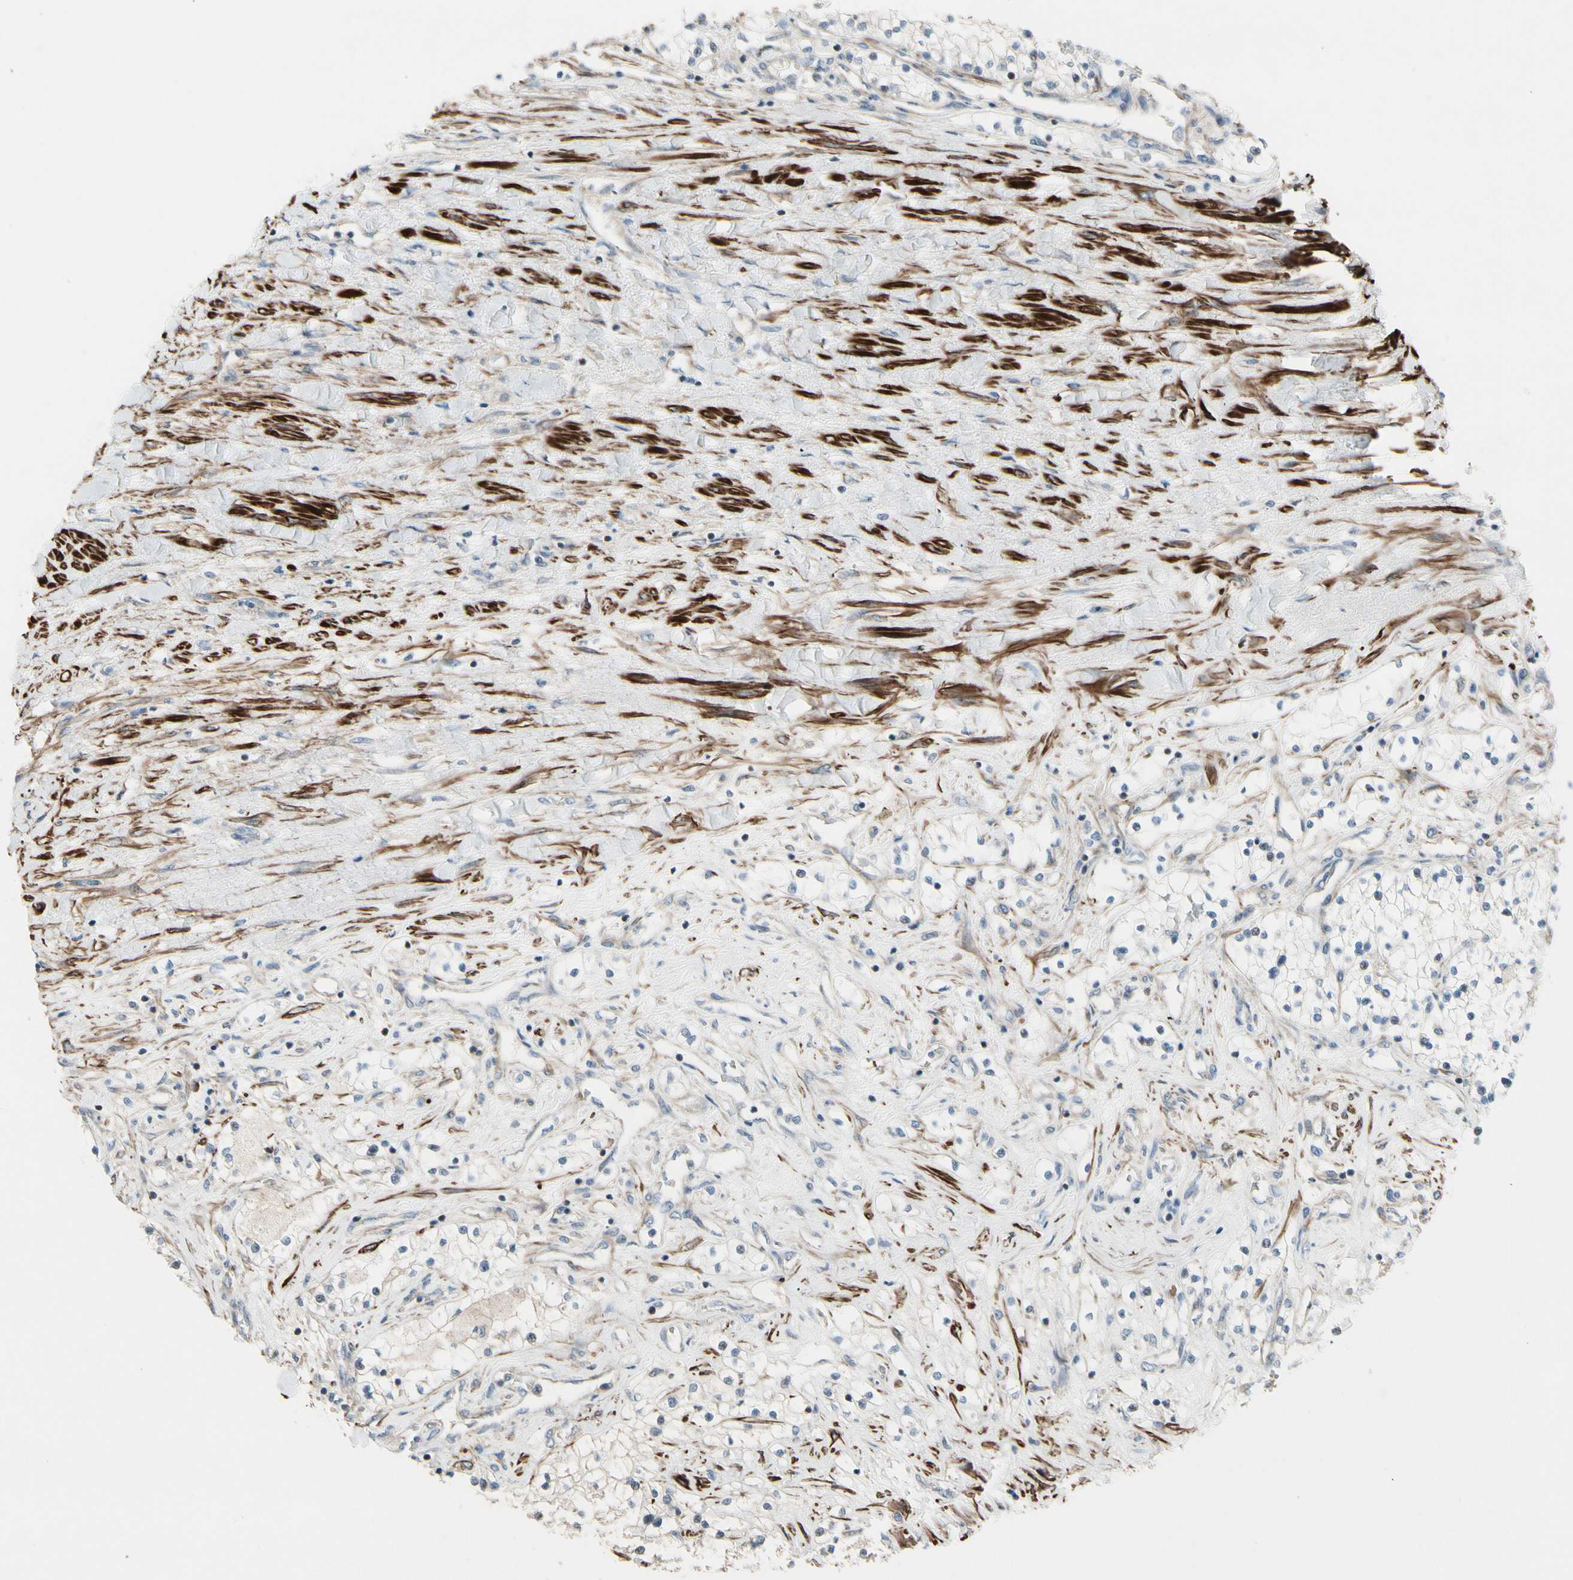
{"staining": {"intensity": "negative", "quantity": "none", "location": "none"}, "tissue": "renal cancer", "cell_type": "Tumor cells", "image_type": "cancer", "snomed": [{"axis": "morphology", "description": "Adenocarcinoma, NOS"}, {"axis": "topography", "description": "Kidney"}], "caption": "DAB immunohistochemical staining of human renal adenocarcinoma shows no significant positivity in tumor cells.", "gene": "TPM1", "patient": {"sex": "male", "age": 68}}